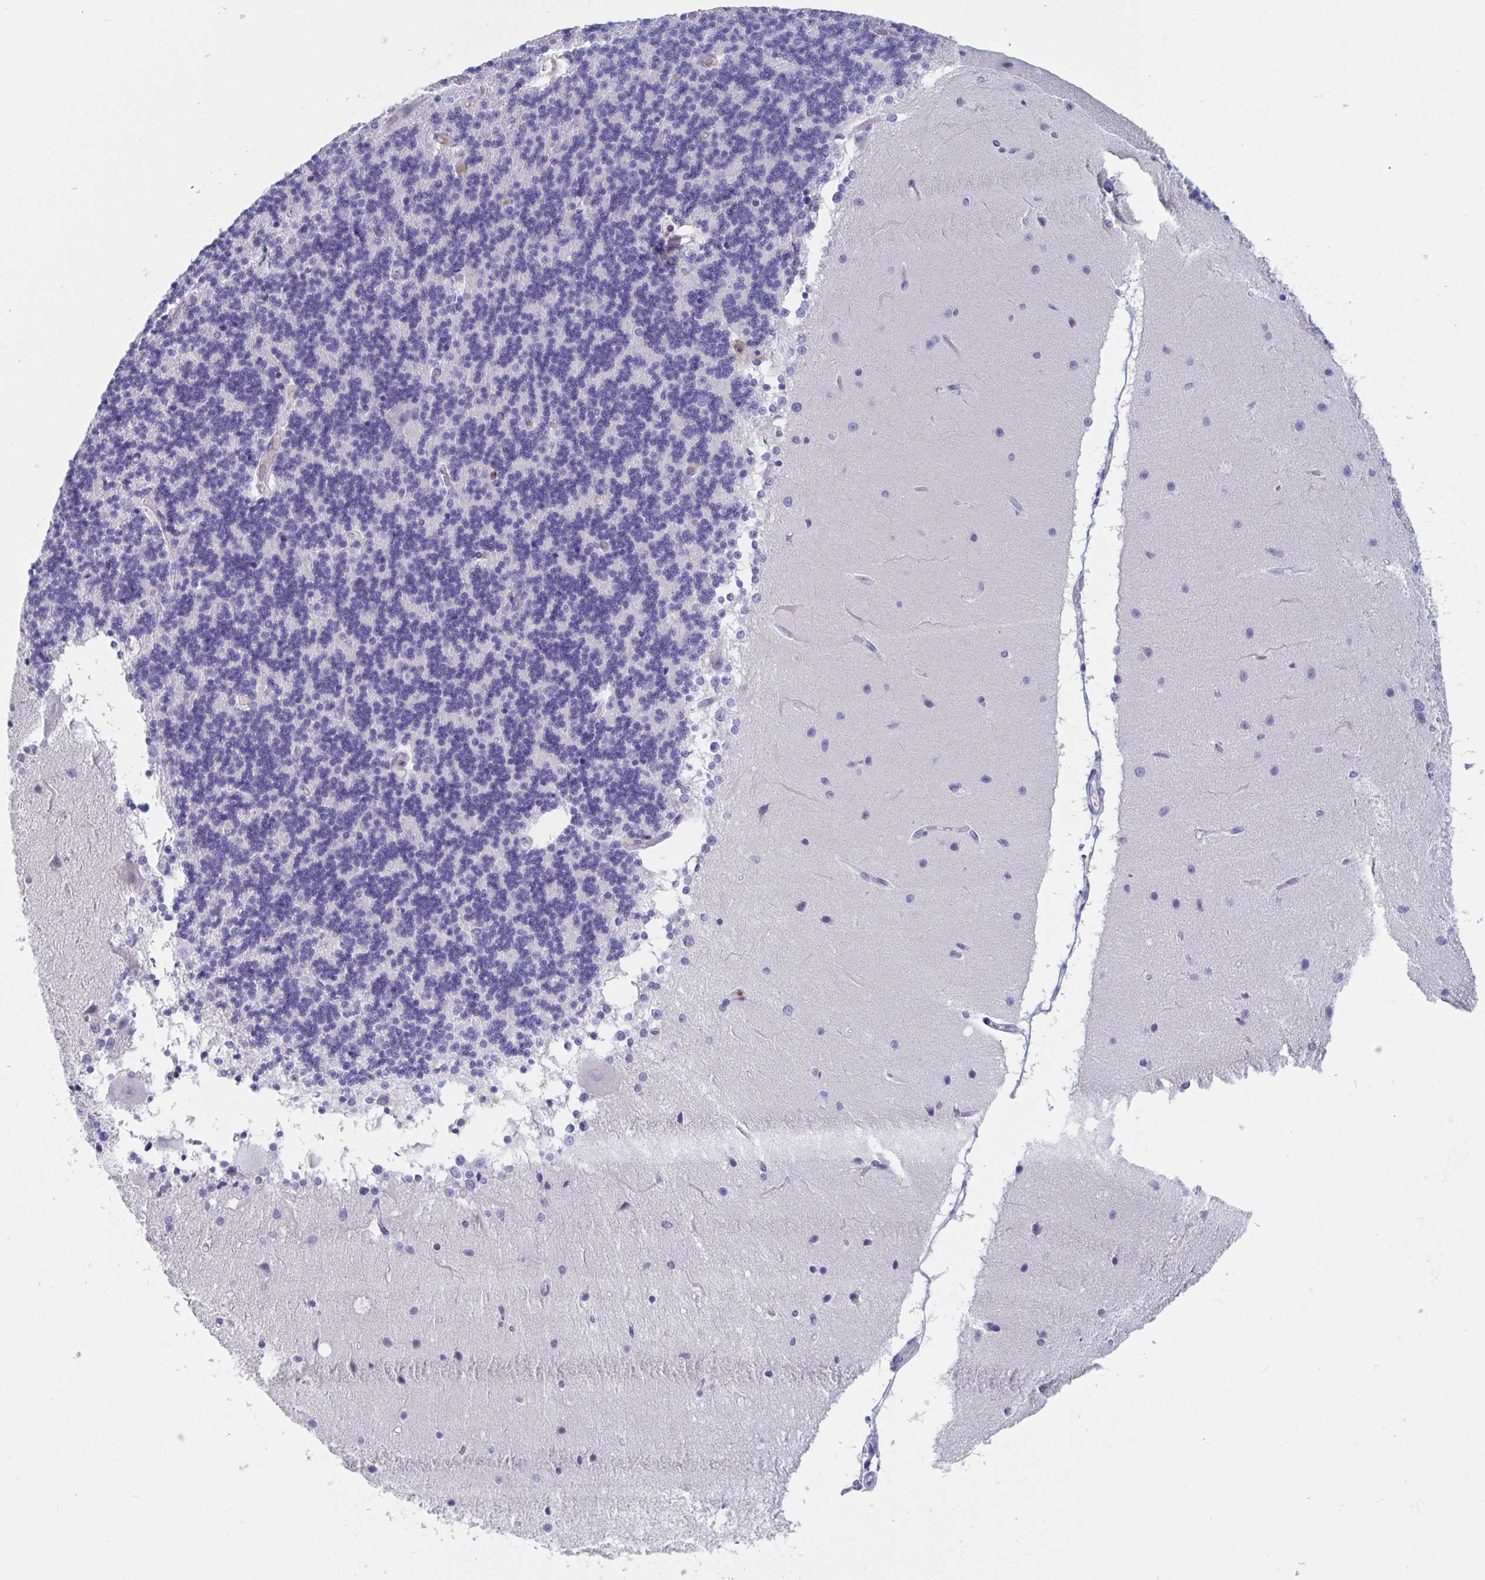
{"staining": {"intensity": "negative", "quantity": "none", "location": "none"}, "tissue": "cerebellum", "cell_type": "Cells in granular layer", "image_type": "normal", "snomed": [{"axis": "morphology", "description": "Normal tissue, NOS"}, {"axis": "topography", "description": "Cerebellum"}], "caption": "Immunohistochemistry (IHC) histopathology image of benign cerebellum: cerebellum stained with DAB exhibits no significant protein positivity in cells in granular layer.", "gene": "ZNHIT2", "patient": {"sex": "female", "age": 54}}